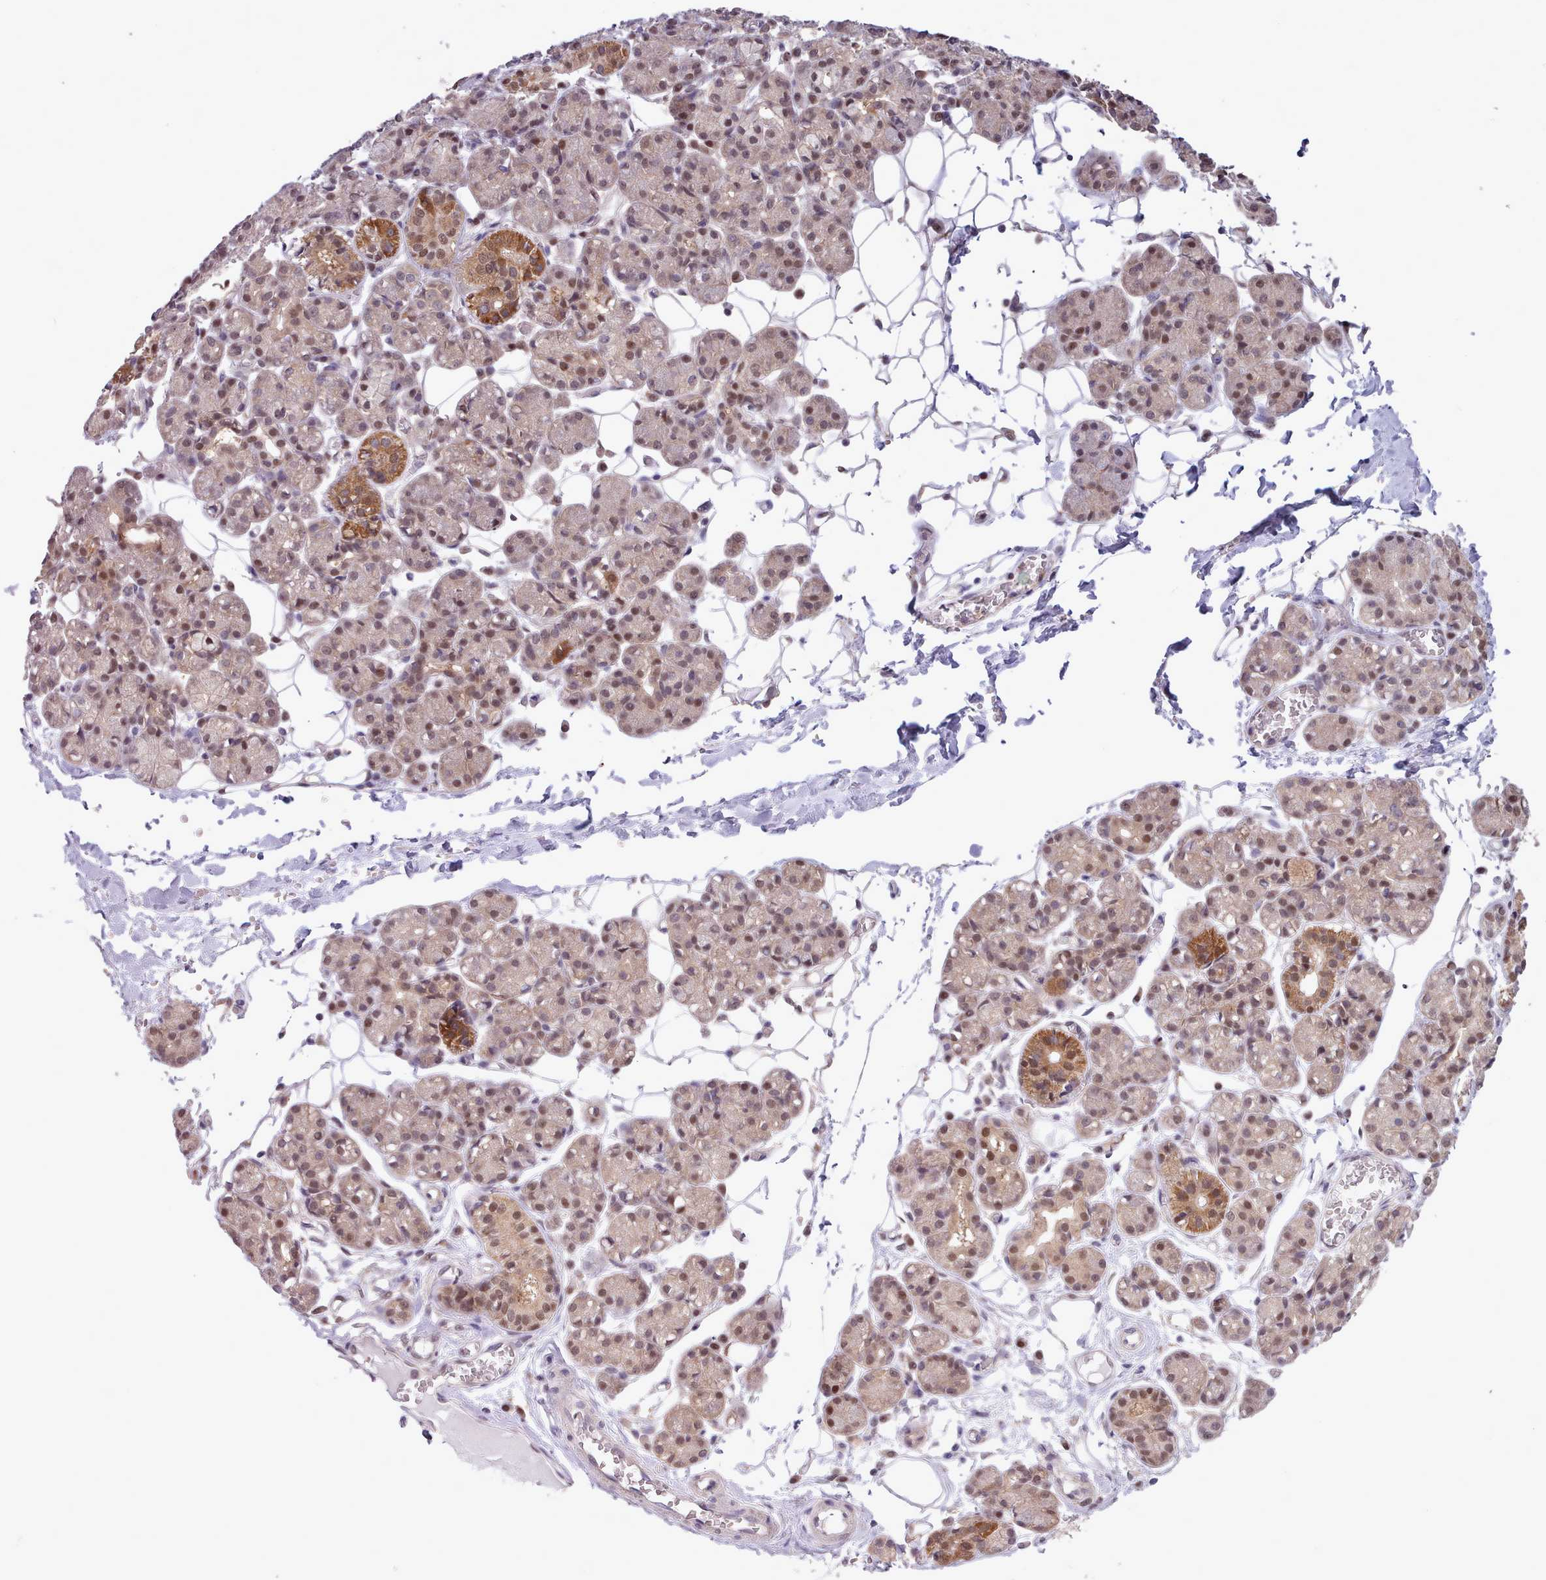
{"staining": {"intensity": "moderate", "quantity": "25%-75%", "location": "cytoplasmic/membranous,nuclear"}, "tissue": "salivary gland", "cell_type": "Glandular cells", "image_type": "normal", "snomed": [{"axis": "morphology", "description": "Normal tissue, NOS"}, {"axis": "topography", "description": "Salivary gland"}], "caption": "About 25%-75% of glandular cells in benign salivary gland exhibit moderate cytoplasmic/membranous,nuclear protein staining as visualized by brown immunohistochemical staining.", "gene": "AHCY", "patient": {"sex": "male", "age": 63}}